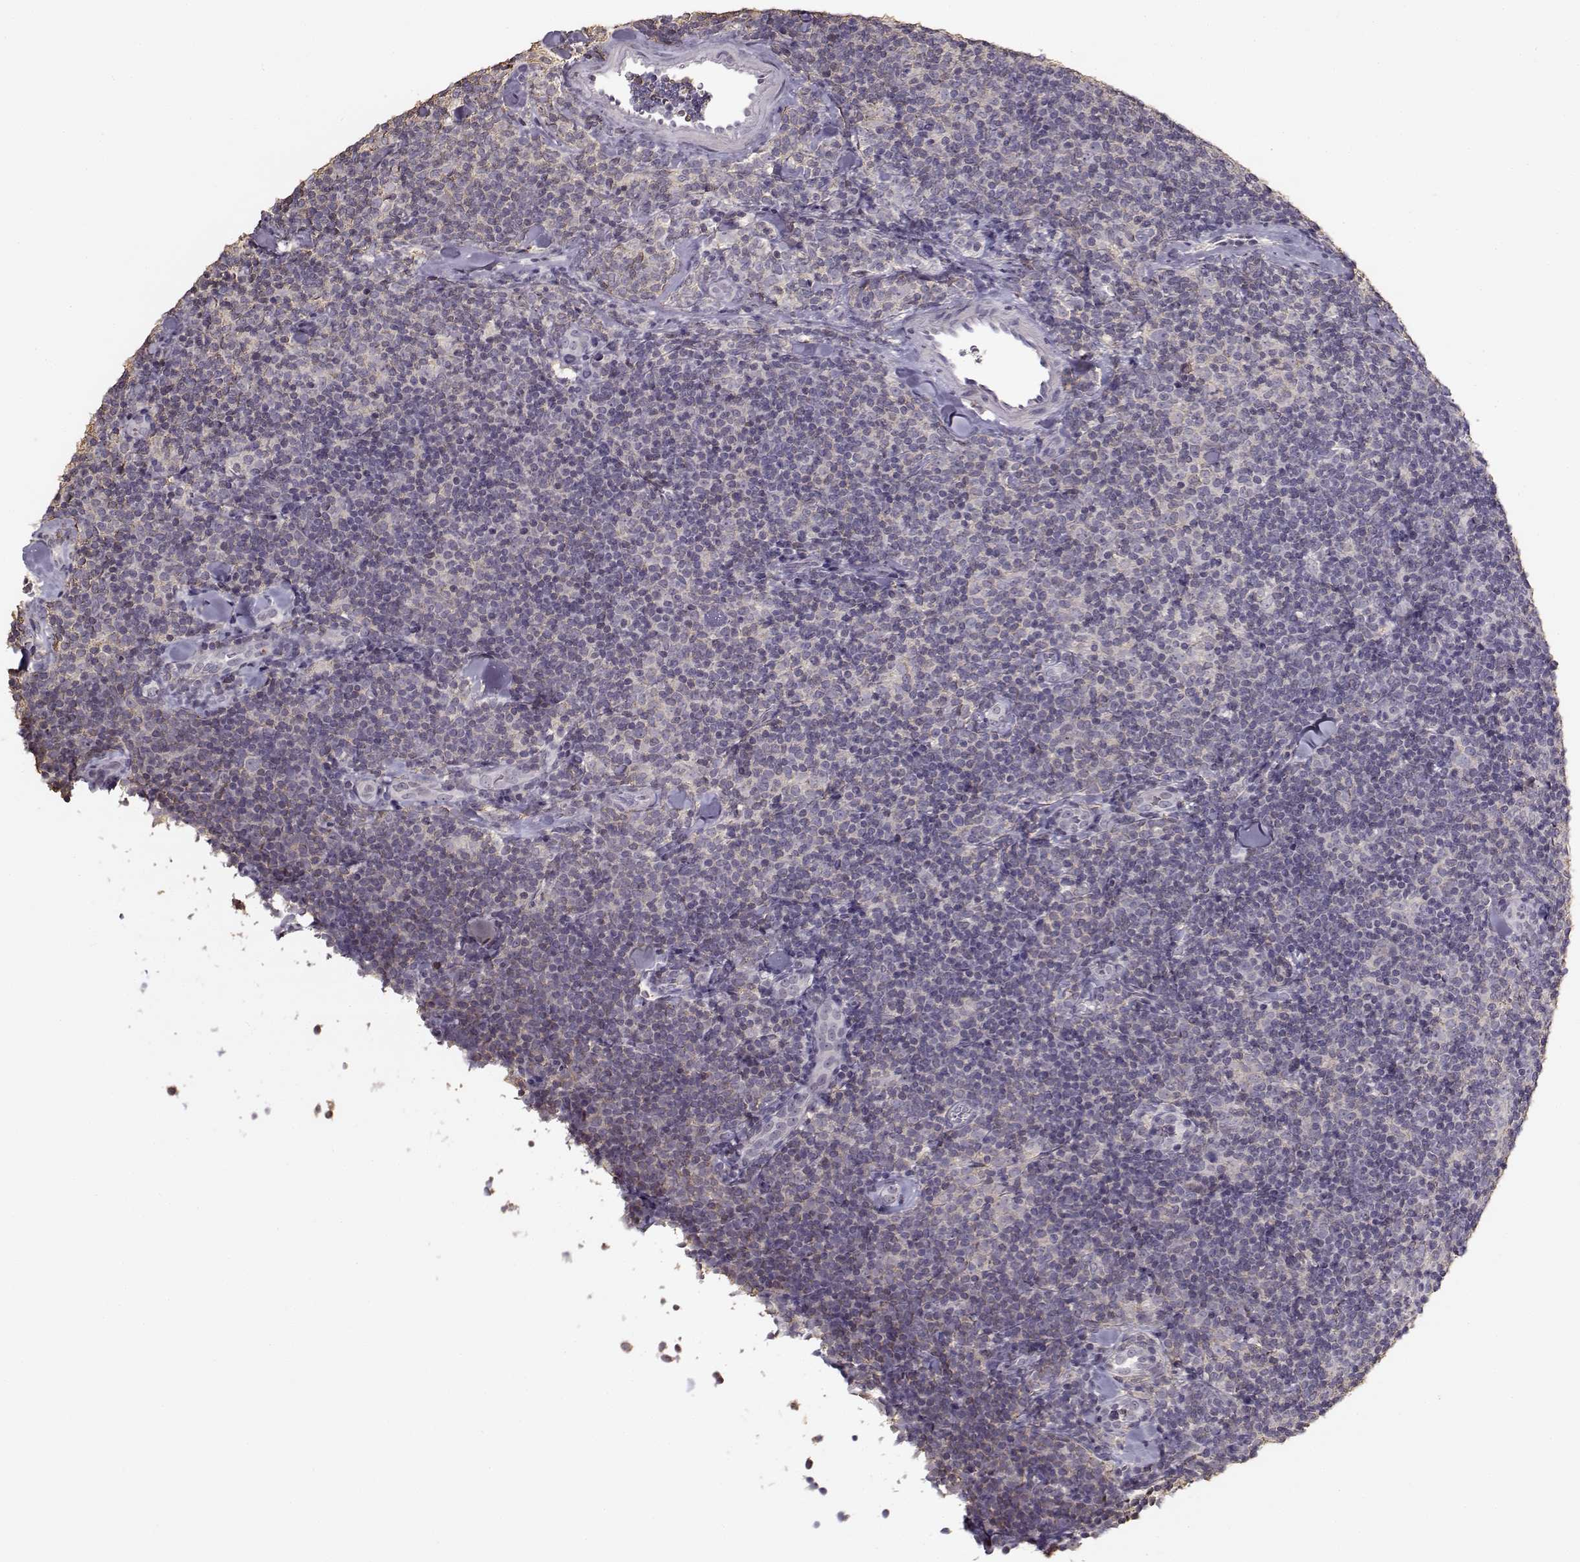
{"staining": {"intensity": "negative", "quantity": "none", "location": "none"}, "tissue": "lymphoma", "cell_type": "Tumor cells", "image_type": "cancer", "snomed": [{"axis": "morphology", "description": "Malignant lymphoma, non-Hodgkin's type, Low grade"}, {"axis": "topography", "description": "Lymph node"}], "caption": "This is an immunohistochemistry (IHC) histopathology image of human low-grade malignant lymphoma, non-Hodgkin's type. There is no positivity in tumor cells.", "gene": "UROC1", "patient": {"sex": "female", "age": 56}}